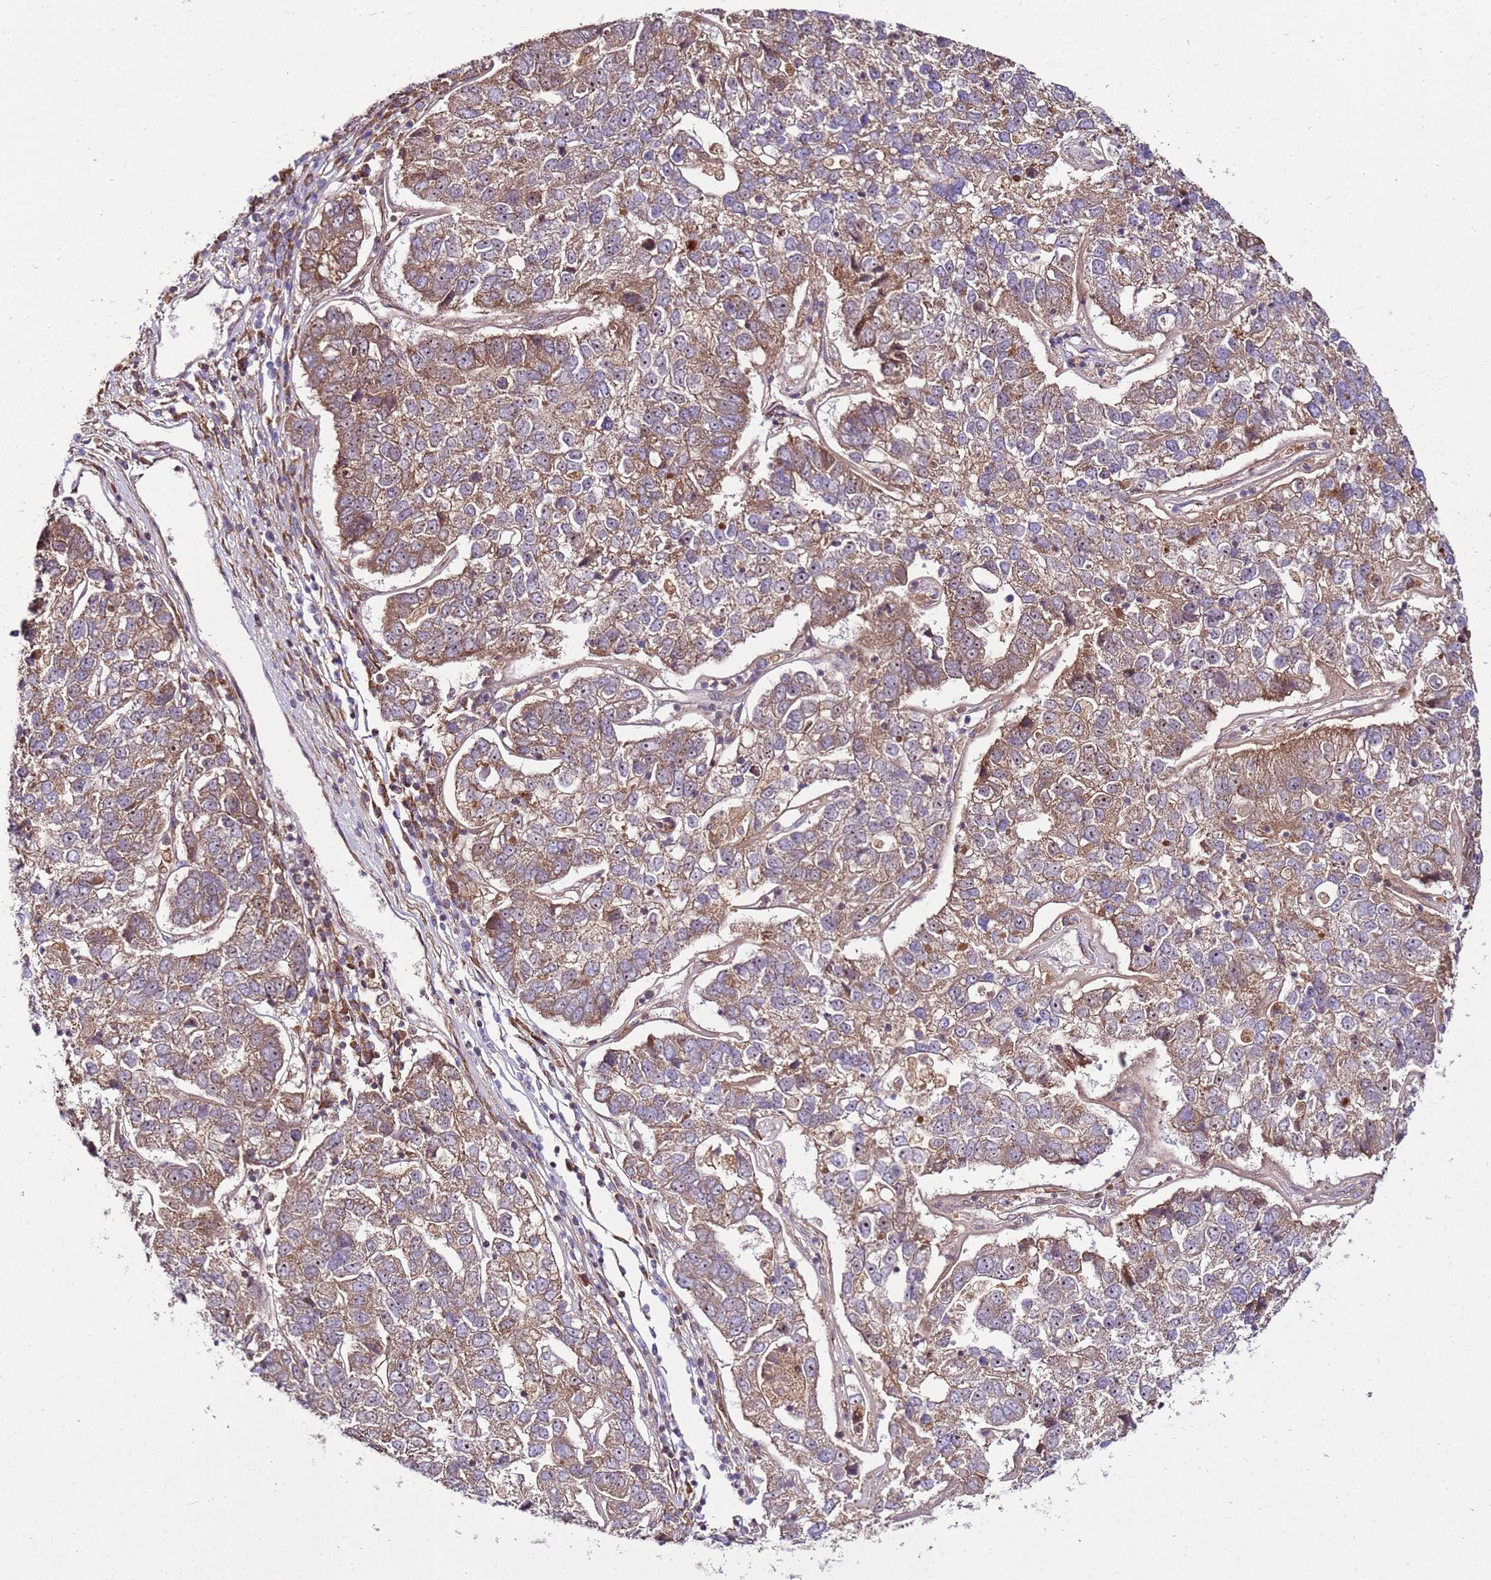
{"staining": {"intensity": "moderate", "quantity": ">75%", "location": "cytoplasmic/membranous,nuclear"}, "tissue": "pancreatic cancer", "cell_type": "Tumor cells", "image_type": "cancer", "snomed": [{"axis": "morphology", "description": "Adenocarcinoma, NOS"}, {"axis": "topography", "description": "Pancreas"}], "caption": "About >75% of tumor cells in human pancreatic adenocarcinoma demonstrate moderate cytoplasmic/membranous and nuclear protein positivity as visualized by brown immunohistochemical staining.", "gene": "RASA3", "patient": {"sex": "female", "age": 61}}